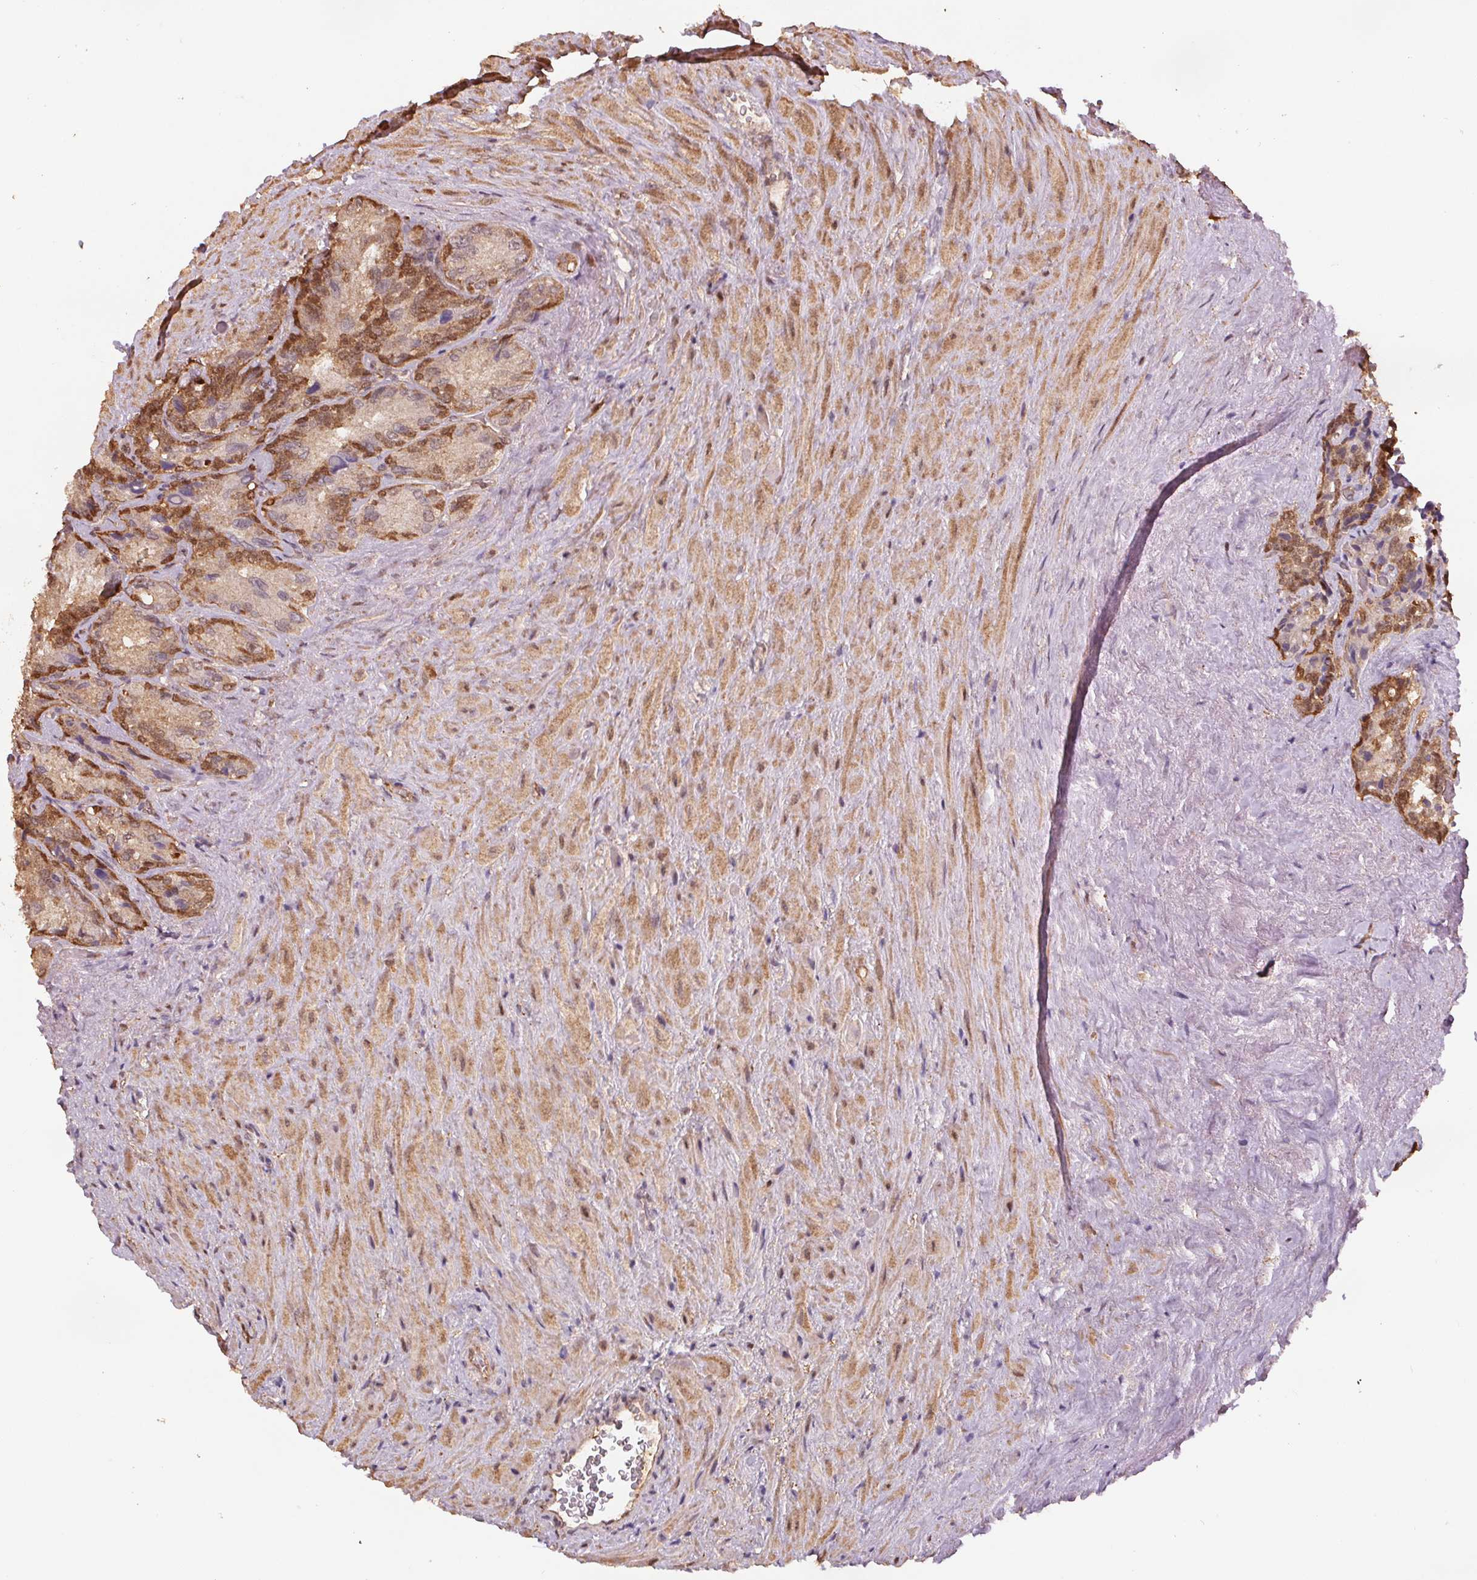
{"staining": {"intensity": "moderate", "quantity": ">75%", "location": "cytoplasmic/membranous,nuclear"}, "tissue": "seminal vesicle", "cell_type": "Glandular cells", "image_type": "normal", "snomed": [{"axis": "morphology", "description": "Normal tissue, NOS"}, {"axis": "topography", "description": "Seminal veicle"}], "caption": "Immunohistochemical staining of unremarkable human seminal vesicle demonstrates medium levels of moderate cytoplasmic/membranous,nuclear staining in about >75% of glandular cells.", "gene": "ENO1", "patient": {"sex": "male", "age": 69}}